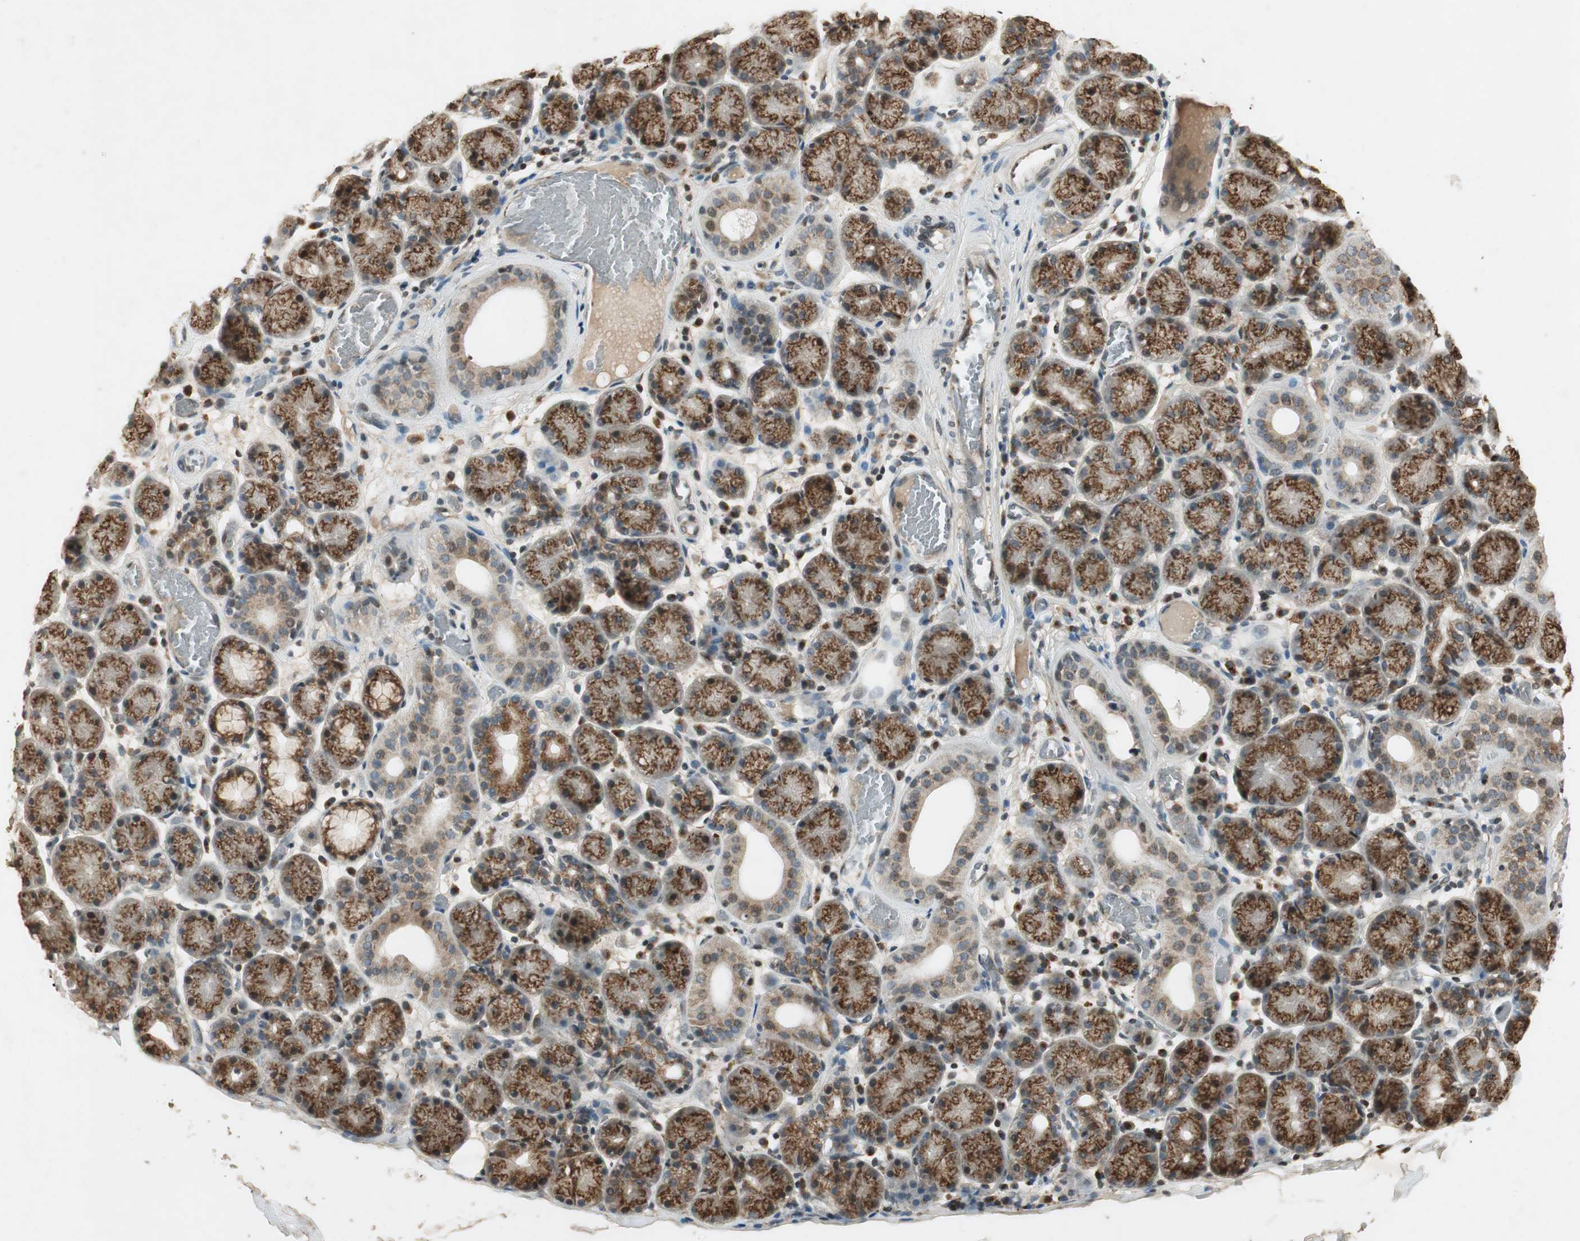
{"staining": {"intensity": "moderate", "quantity": ">75%", "location": "cytoplasmic/membranous"}, "tissue": "salivary gland", "cell_type": "Glandular cells", "image_type": "normal", "snomed": [{"axis": "morphology", "description": "Normal tissue, NOS"}, {"axis": "topography", "description": "Salivary gland"}], "caption": "Immunohistochemical staining of unremarkable salivary gland reveals medium levels of moderate cytoplasmic/membranous positivity in approximately >75% of glandular cells.", "gene": "NEO1", "patient": {"sex": "female", "age": 24}}